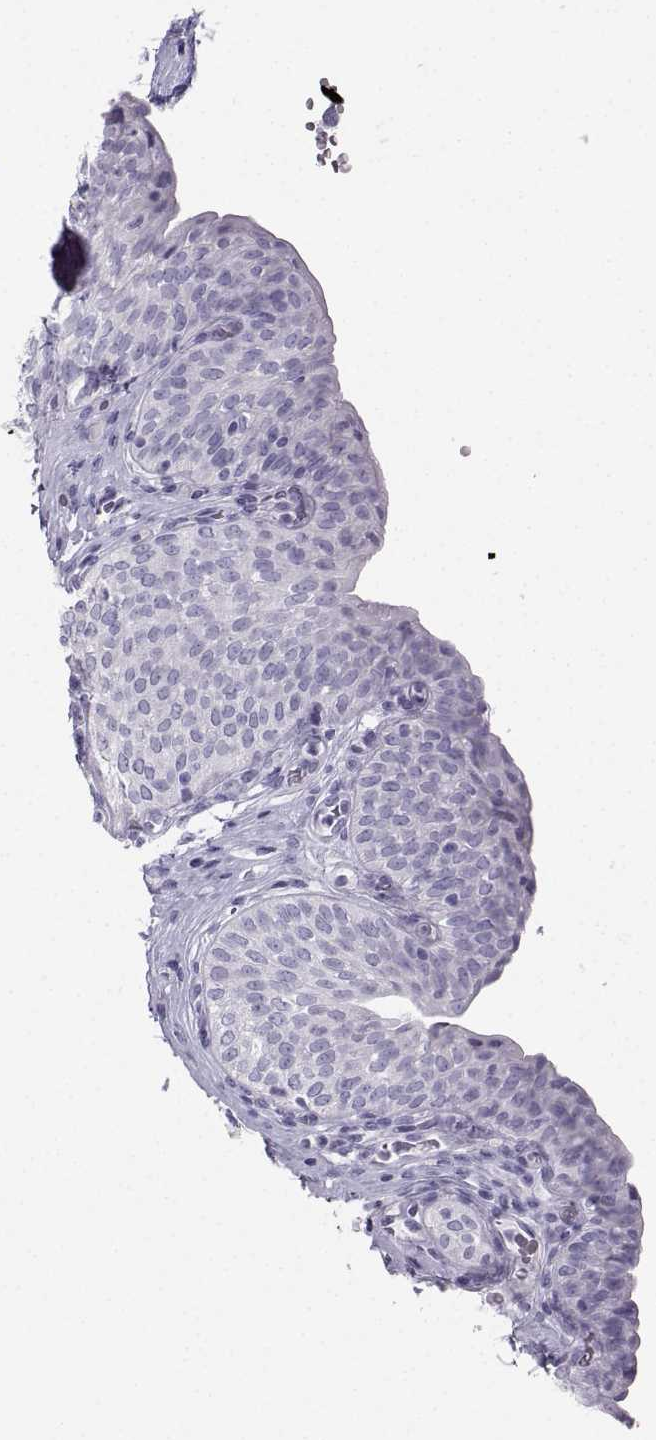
{"staining": {"intensity": "negative", "quantity": "none", "location": "none"}, "tissue": "urinary bladder", "cell_type": "Urothelial cells", "image_type": "normal", "snomed": [{"axis": "morphology", "description": "Normal tissue, NOS"}, {"axis": "topography", "description": "Urinary bladder"}], "caption": "Protein analysis of normal urinary bladder exhibits no significant positivity in urothelial cells.", "gene": "IQCD", "patient": {"sex": "male", "age": 66}}